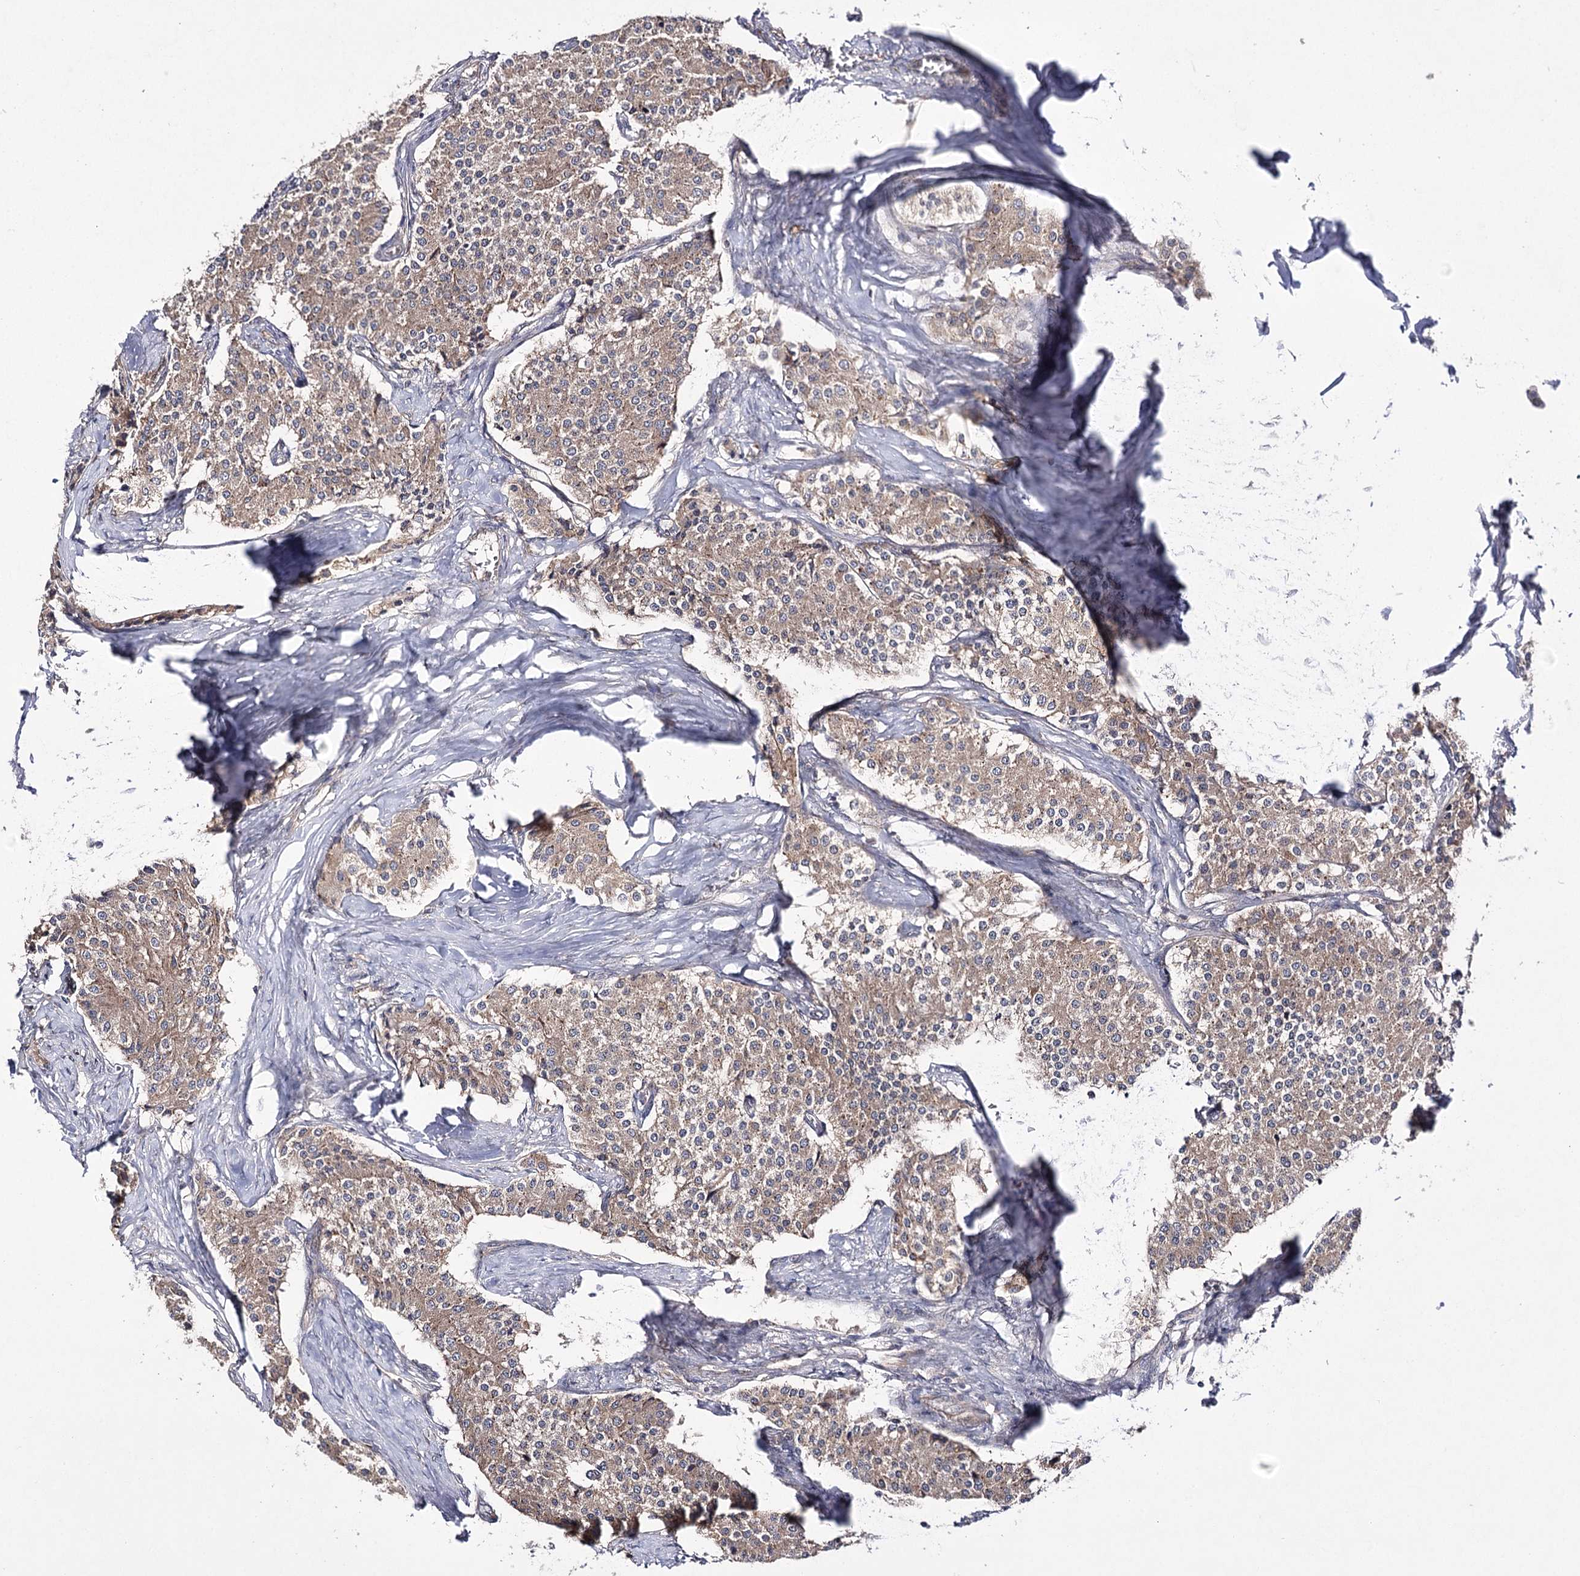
{"staining": {"intensity": "moderate", "quantity": ">75%", "location": "cytoplasmic/membranous"}, "tissue": "carcinoid", "cell_type": "Tumor cells", "image_type": "cancer", "snomed": [{"axis": "morphology", "description": "Carcinoid, malignant, NOS"}, {"axis": "topography", "description": "Colon"}], "caption": "Carcinoid stained for a protein (brown) displays moderate cytoplasmic/membranous positive staining in about >75% of tumor cells.", "gene": "BCR", "patient": {"sex": "female", "age": 52}}